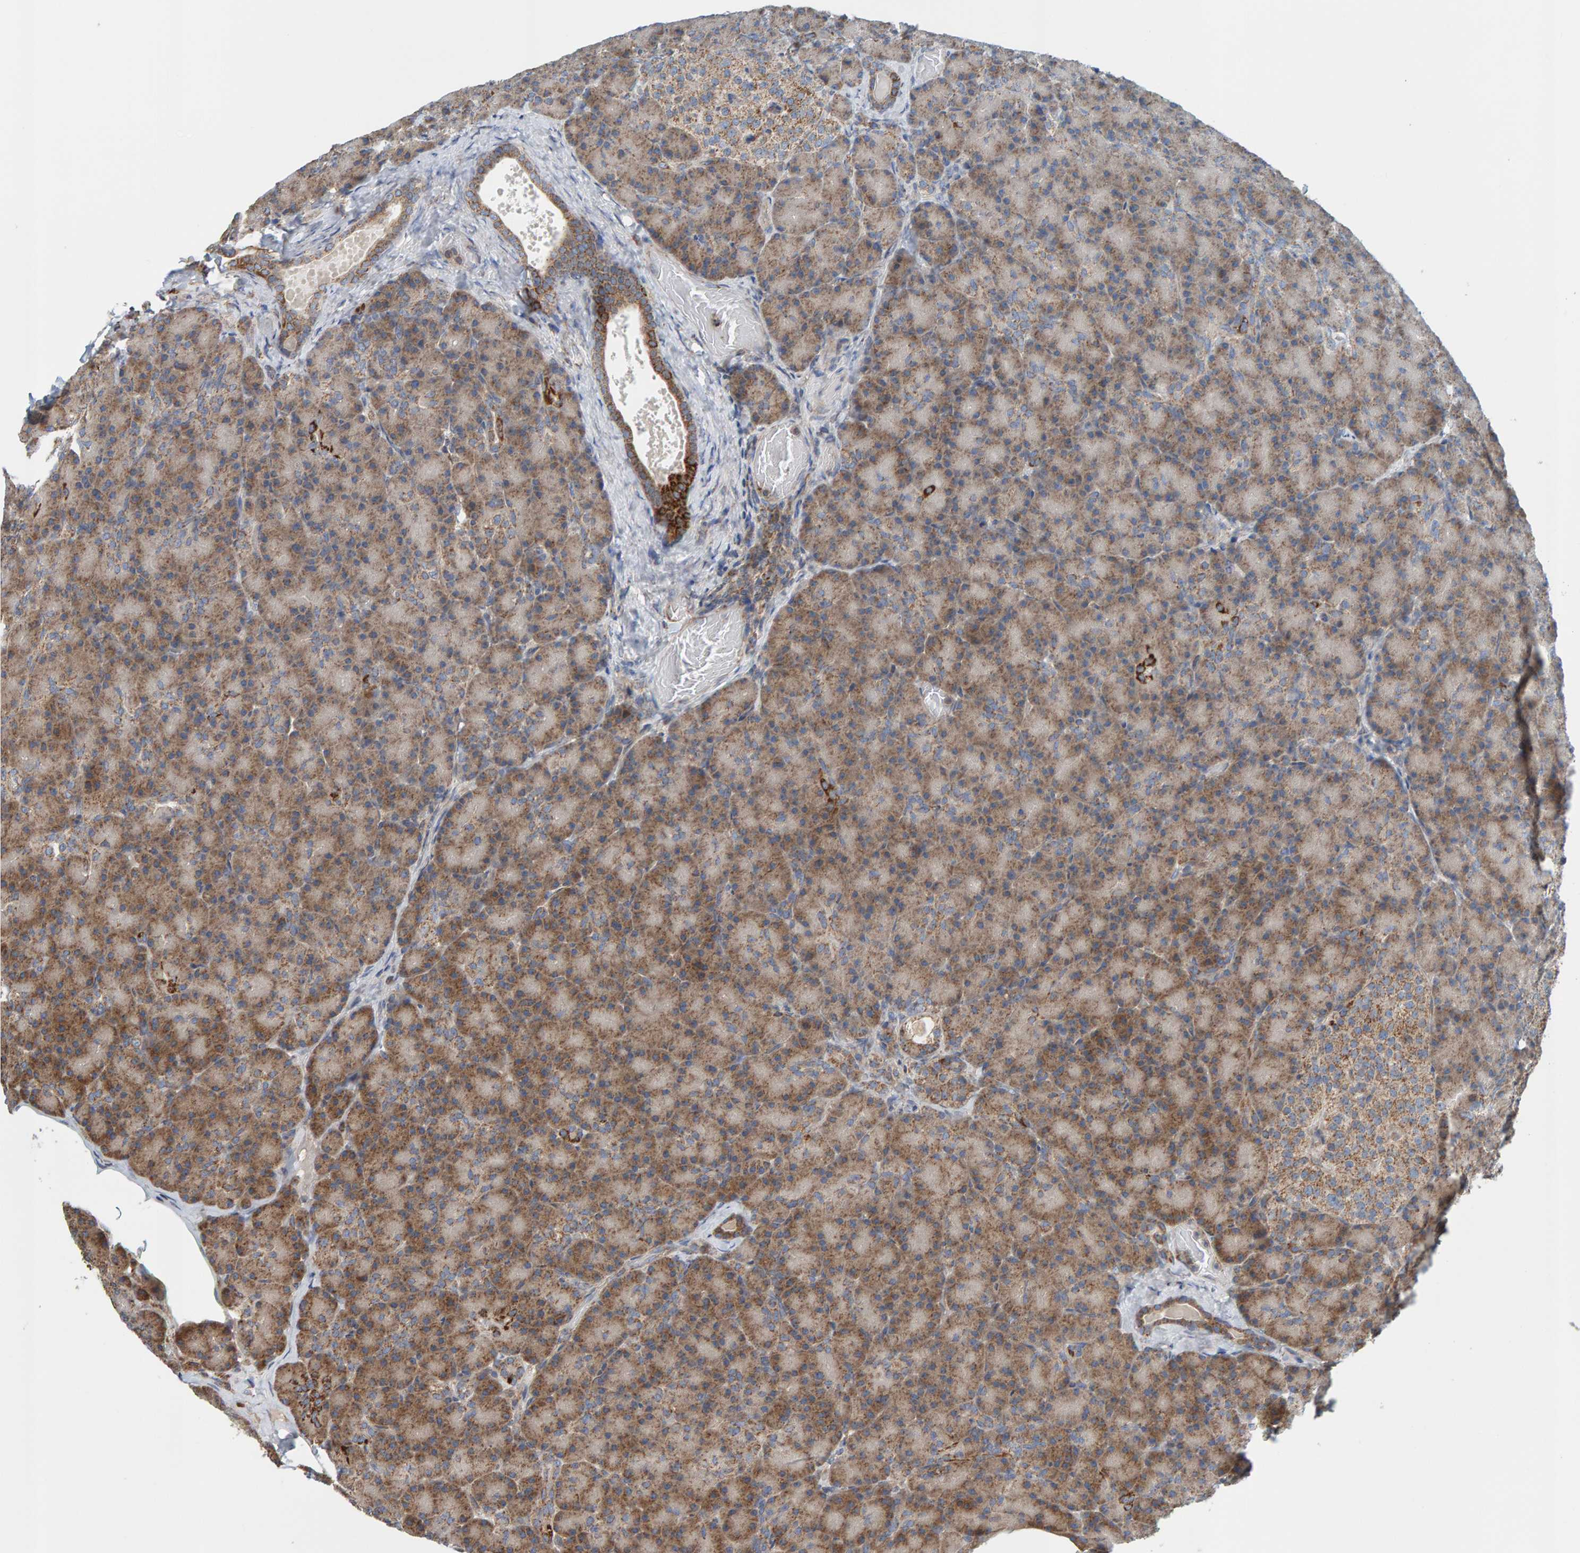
{"staining": {"intensity": "moderate", "quantity": "25%-75%", "location": "cytoplasmic/membranous"}, "tissue": "pancreas", "cell_type": "Exocrine glandular cells", "image_type": "normal", "snomed": [{"axis": "morphology", "description": "Normal tissue, NOS"}, {"axis": "topography", "description": "Pancreas"}], "caption": "Immunohistochemical staining of benign pancreas shows moderate cytoplasmic/membranous protein positivity in approximately 25%-75% of exocrine glandular cells.", "gene": "MRPL45", "patient": {"sex": "female", "age": 43}}